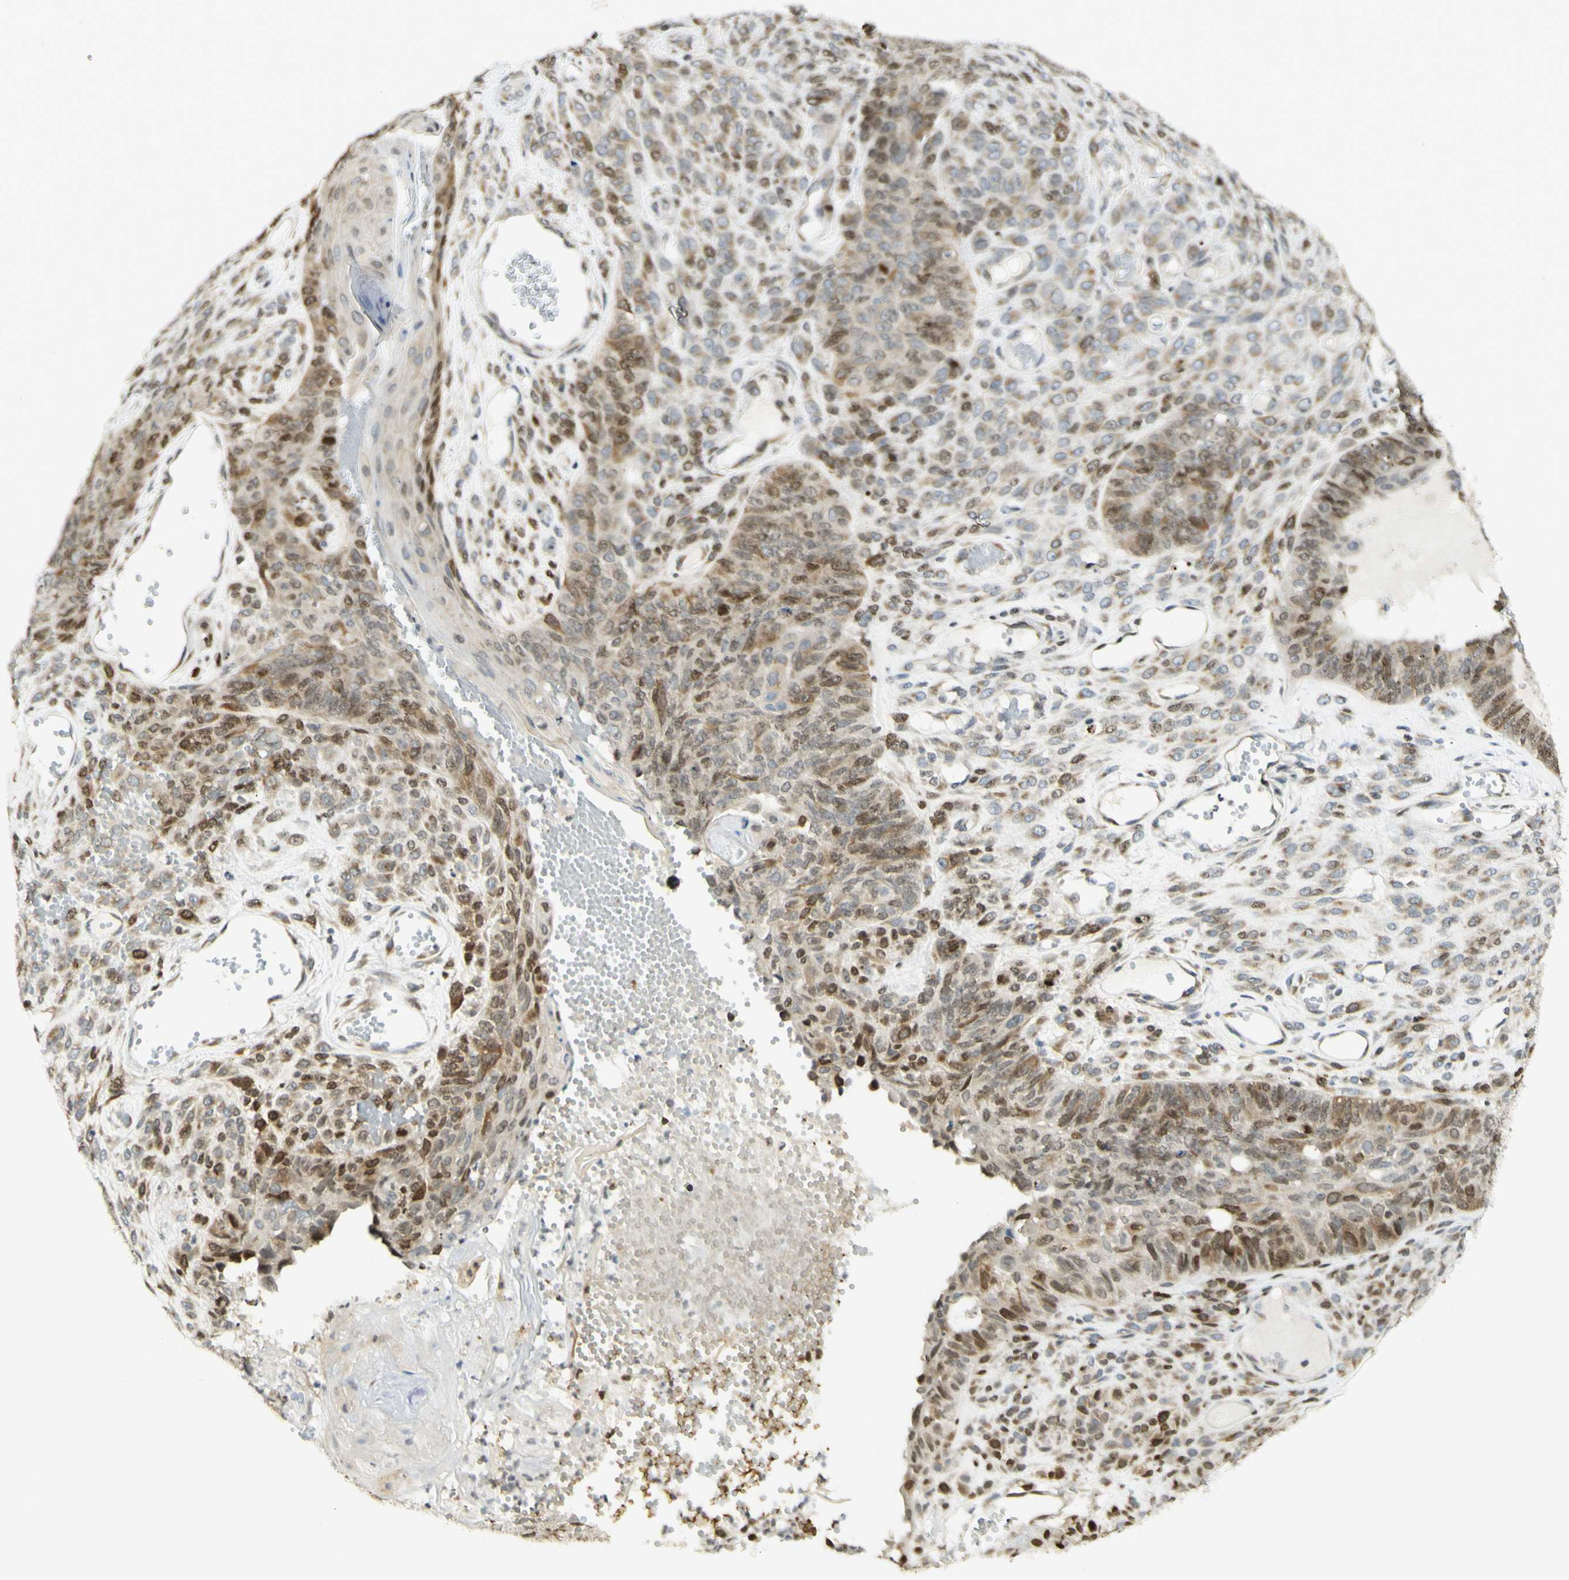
{"staining": {"intensity": "strong", "quantity": "<25%", "location": "cytoplasmic/membranous,nuclear"}, "tissue": "endometrial cancer", "cell_type": "Tumor cells", "image_type": "cancer", "snomed": [{"axis": "morphology", "description": "Adenocarcinoma, NOS"}, {"axis": "topography", "description": "Endometrium"}], "caption": "Immunohistochemistry image of human endometrial cancer stained for a protein (brown), which shows medium levels of strong cytoplasmic/membranous and nuclear staining in about <25% of tumor cells.", "gene": "KIF11", "patient": {"sex": "female", "age": 32}}